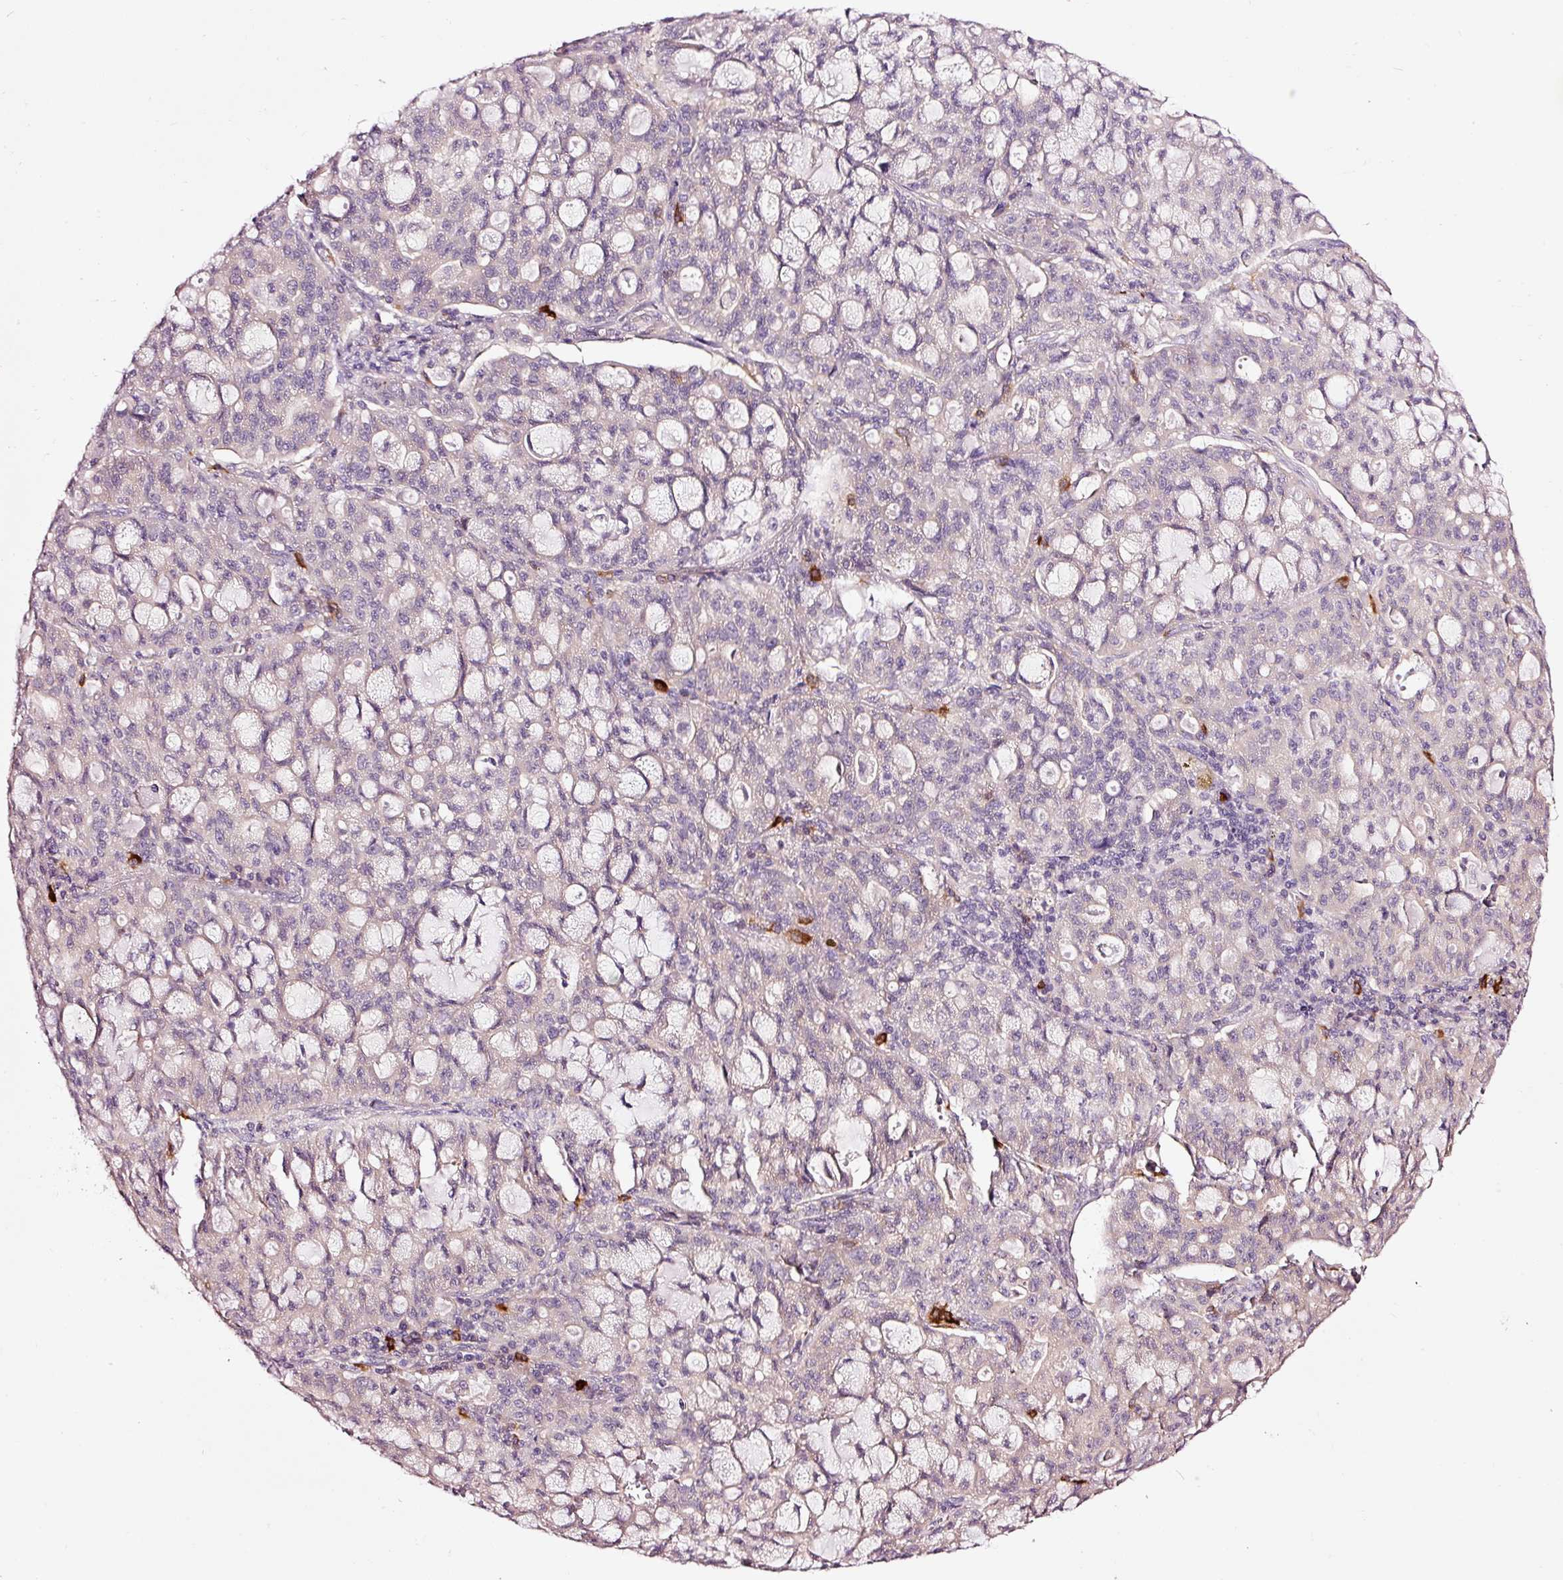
{"staining": {"intensity": "weak", "quantity": "<25%", "location": "cytoplasmic/membranous"}, "tissue": "lung cancer", "cell_type": "Tumor cells", "image_type": "cancer", "snomed": [{"axis": "morphology", "description": "Adenocarcinoma, NOS"}, {"axis": "topography", "description": "Lung"}], "caption": "Tumor cells are negative for protein expression in human lung adenocarcinoma.", "gene": "UTP14A", "patient": {"sex": "female", "age": 44}}